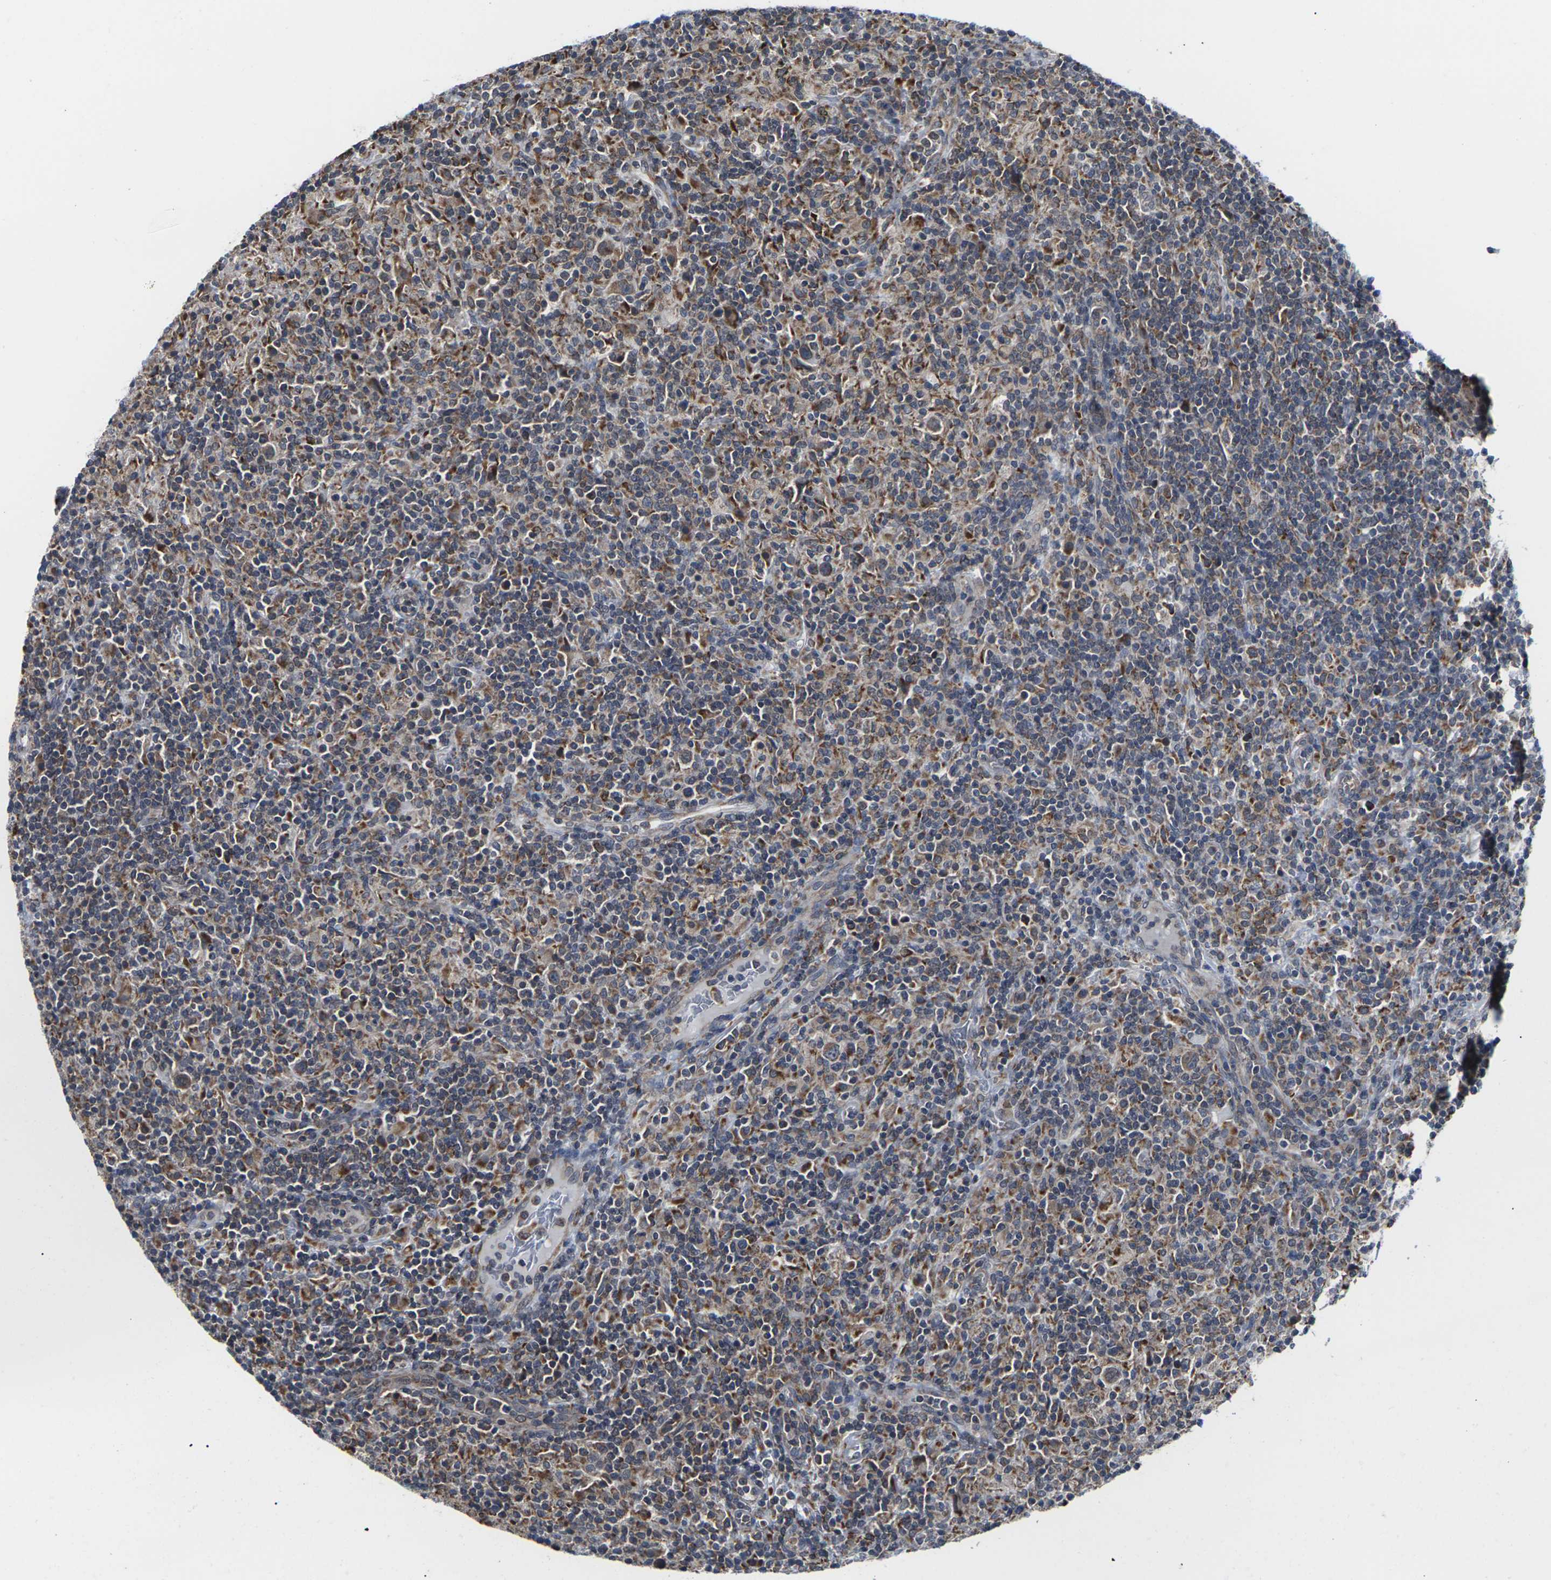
{"staining": {"intensity": "moderate", "quantity": ">75%", "location": "cytoplasmic/membranous"}, "tissue": "lymphoma", "cell_type": "Tumor cells", "image_type": "cancer", "snomed": [{"axis": "morphology", "description": "Hodgkin's disease, NOS"}, {"axis": "topography", "description": "Lymph node"}], "caption": "DAB immunohistochemical staining of lymphoma exhibits moderate cytoplasmic/membranous protein staining in approximately >75% of tumor cells.", "gene": "PDZK1IP1", "patient": {"sex": "male", "age": 70}}